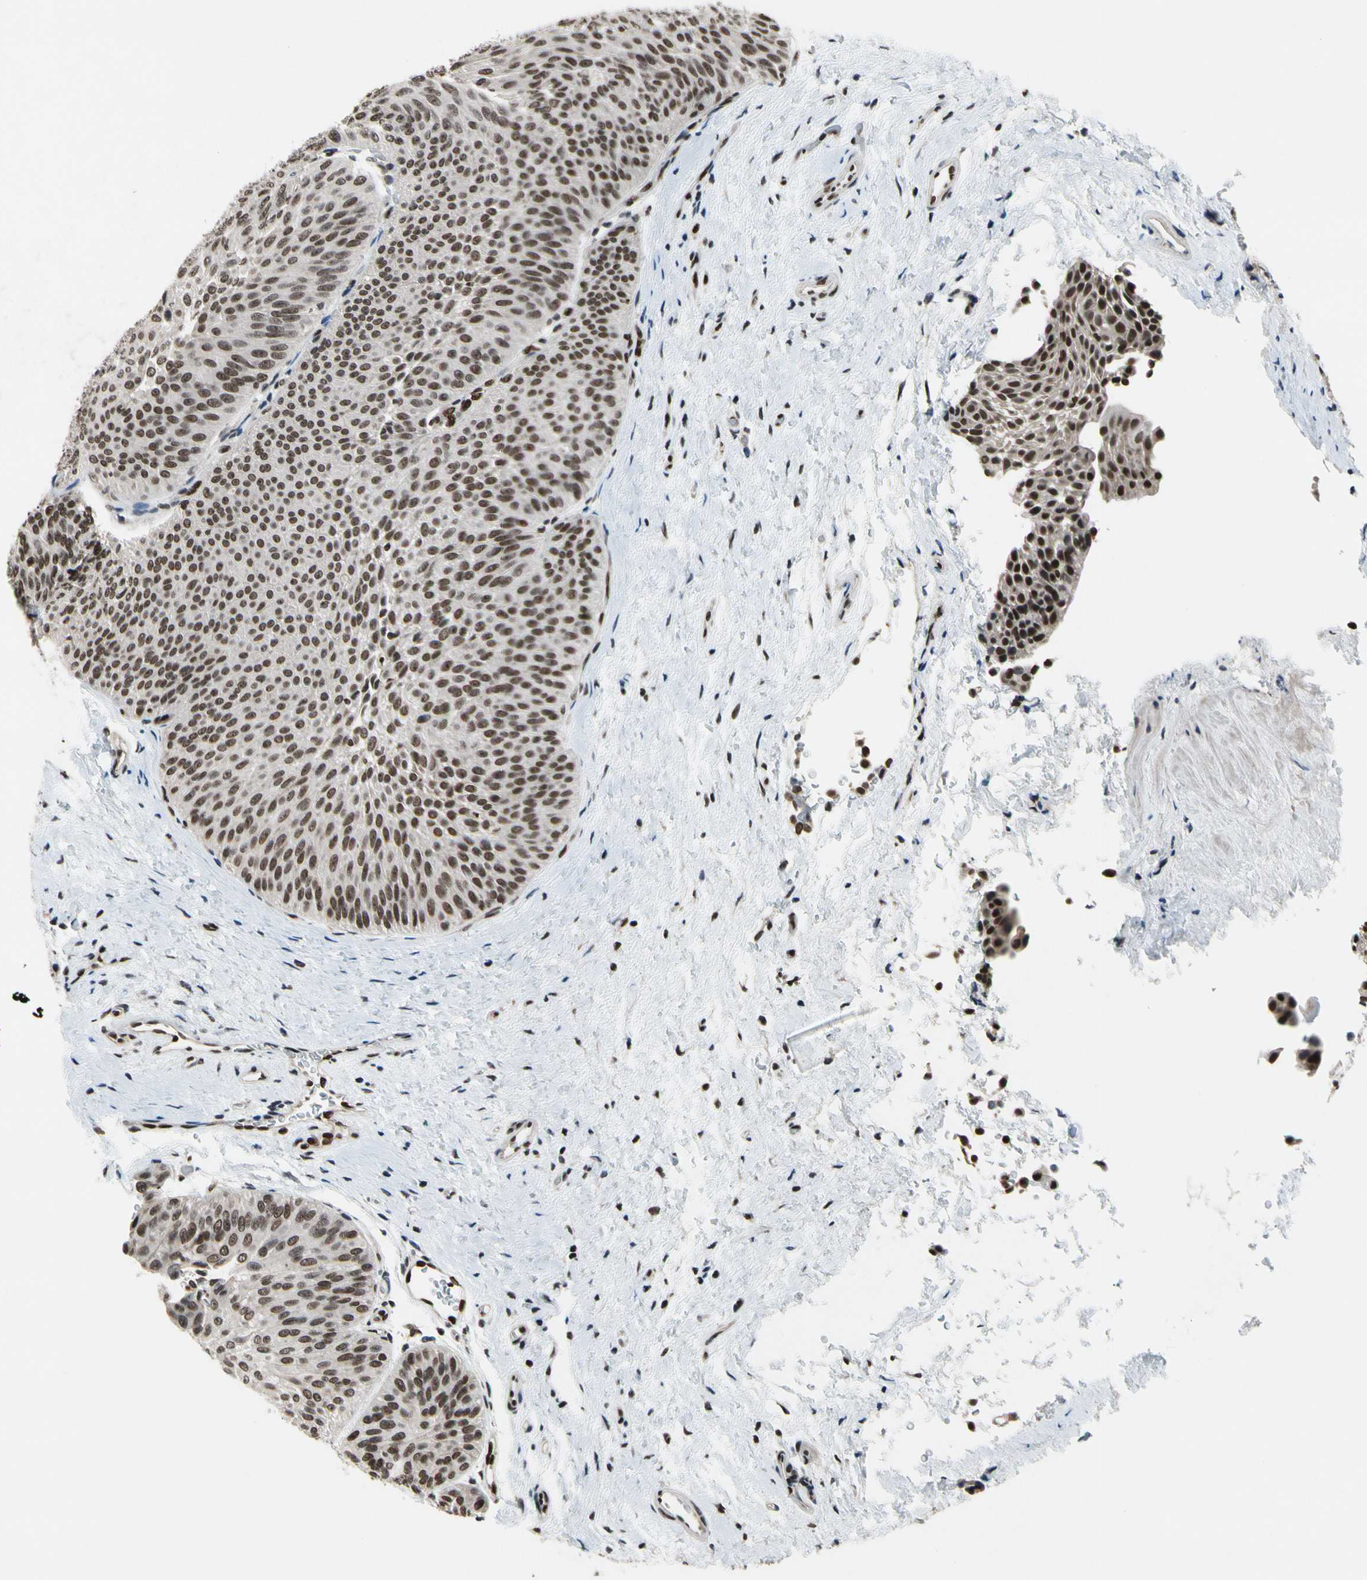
{"staining": {"intensity": "strong", "quantity": ">75%", "location": "nuclear"}, "tissue": "urothelial cancer", "cell_type": "Tumor cells", "image_type": "cancer", "snomed": [{"axis": "morphology", "description": "Urothelial carcinoma, Low grade"}, {"axis": "topography", "description": "Urinary bladder"}], "caption": "Low-grade urothelial carcinoma stained for a protein shows strong nuclear positivity in tumor cells. (DAB IHC, brown staining for protein, blue staining for nuclei).", "gene": "RECQL", "patient": {"sex": "female", "age": 60}}